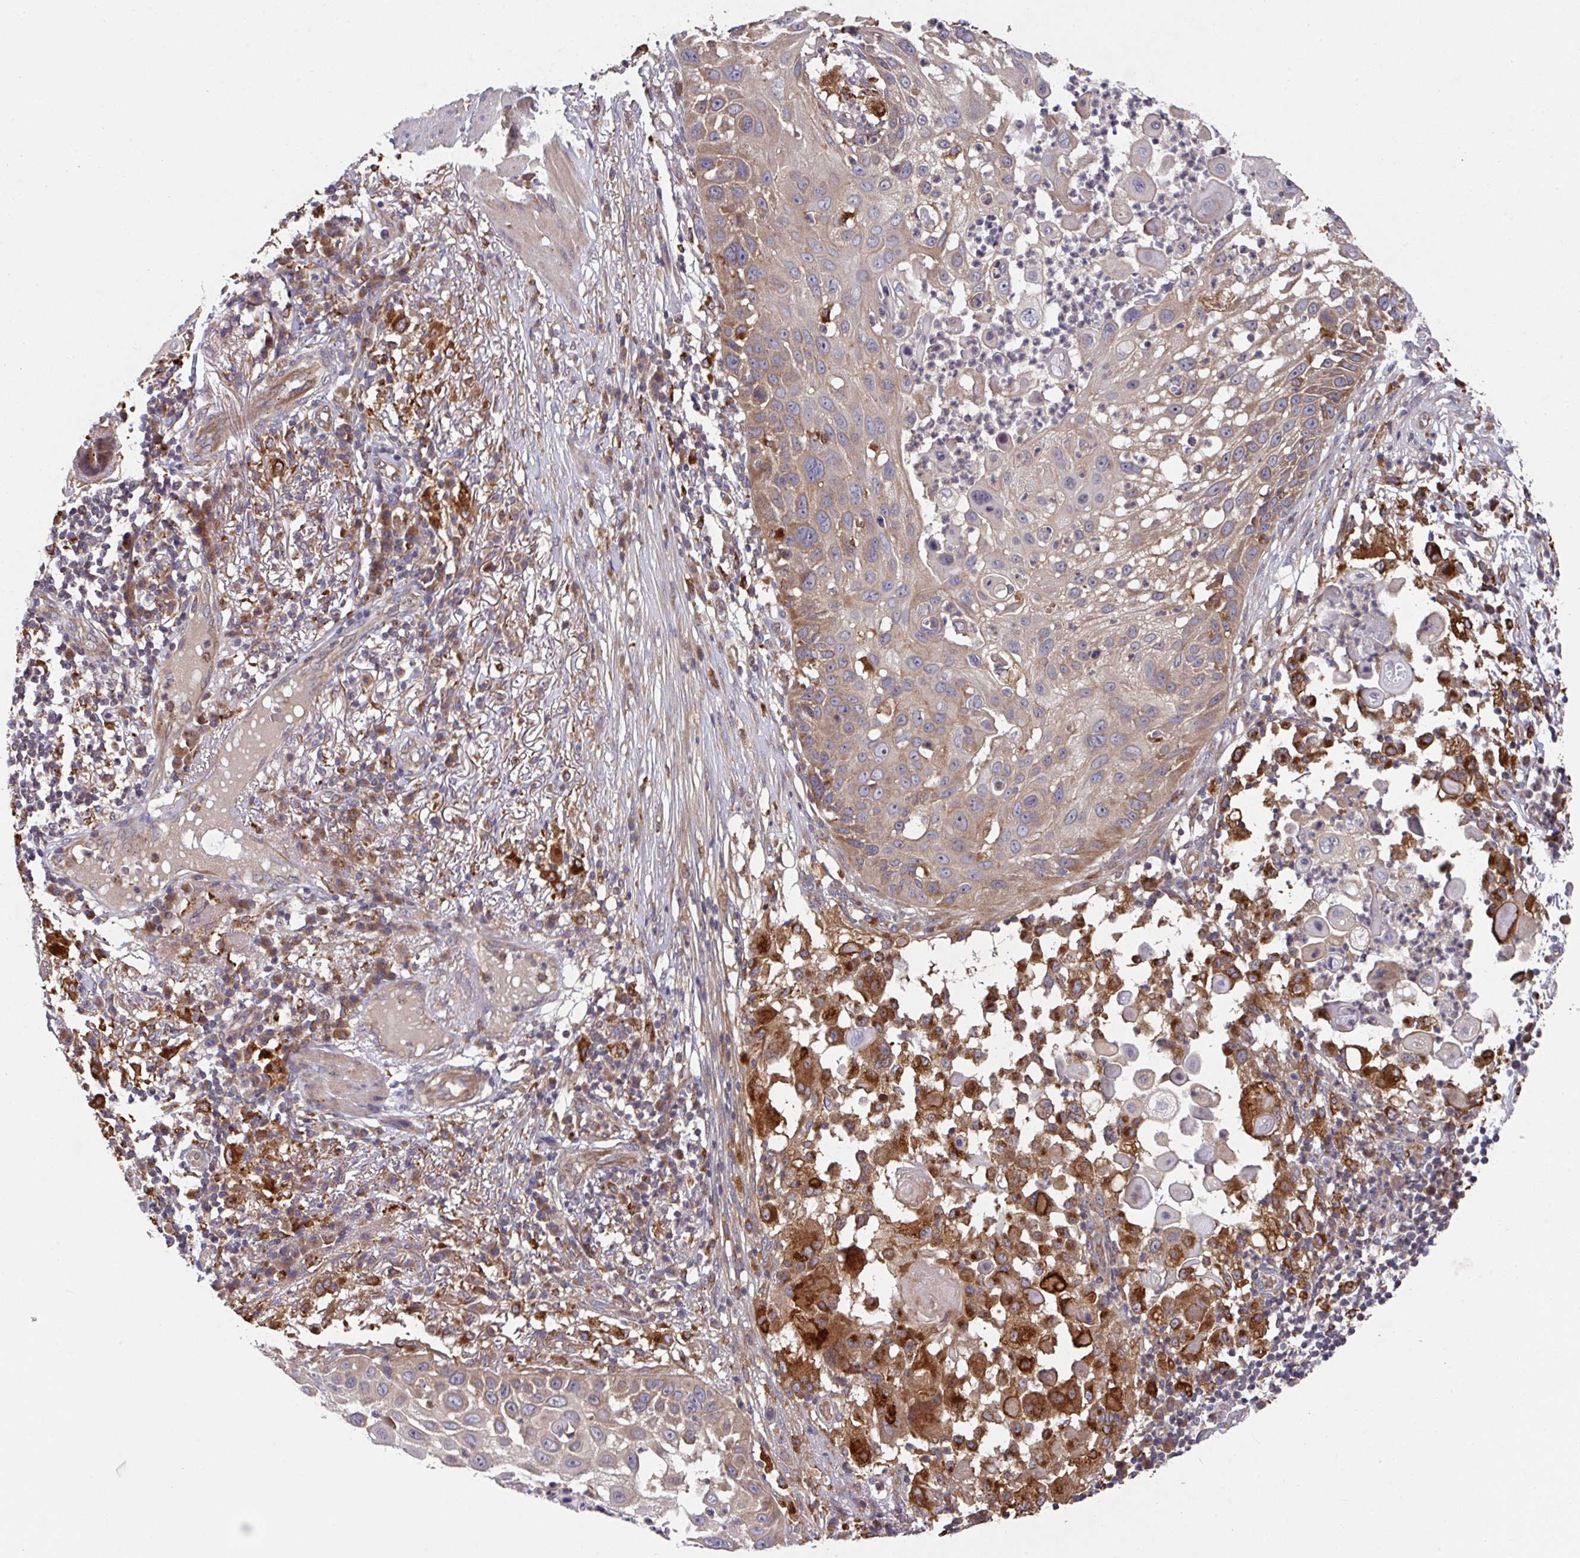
{"staining": {"intensity": "moderate", "quantity": "25%-75%", "location": "cytoplasmic/membranous"}, "tissue": "skin cancer", "cell_type": "Tumor cells", "image_type": "cancer", "snomed": [{"axis": "morphology", "description": "Squamous cell carcinoma, NOS"}, {"axis": "topography", "description": "Skin"}], "caption": "Skin cancer tissue exhibits moderate cytoplasmic/membranous positivity in approximately 25%-75% of tumor cells (DAB (3,3'-diaminobenzidine) = brown stain, brightfield microscopy at high magnification).", "gene": "TRIM14", "patient": {"sex": "female", "age": 44}}